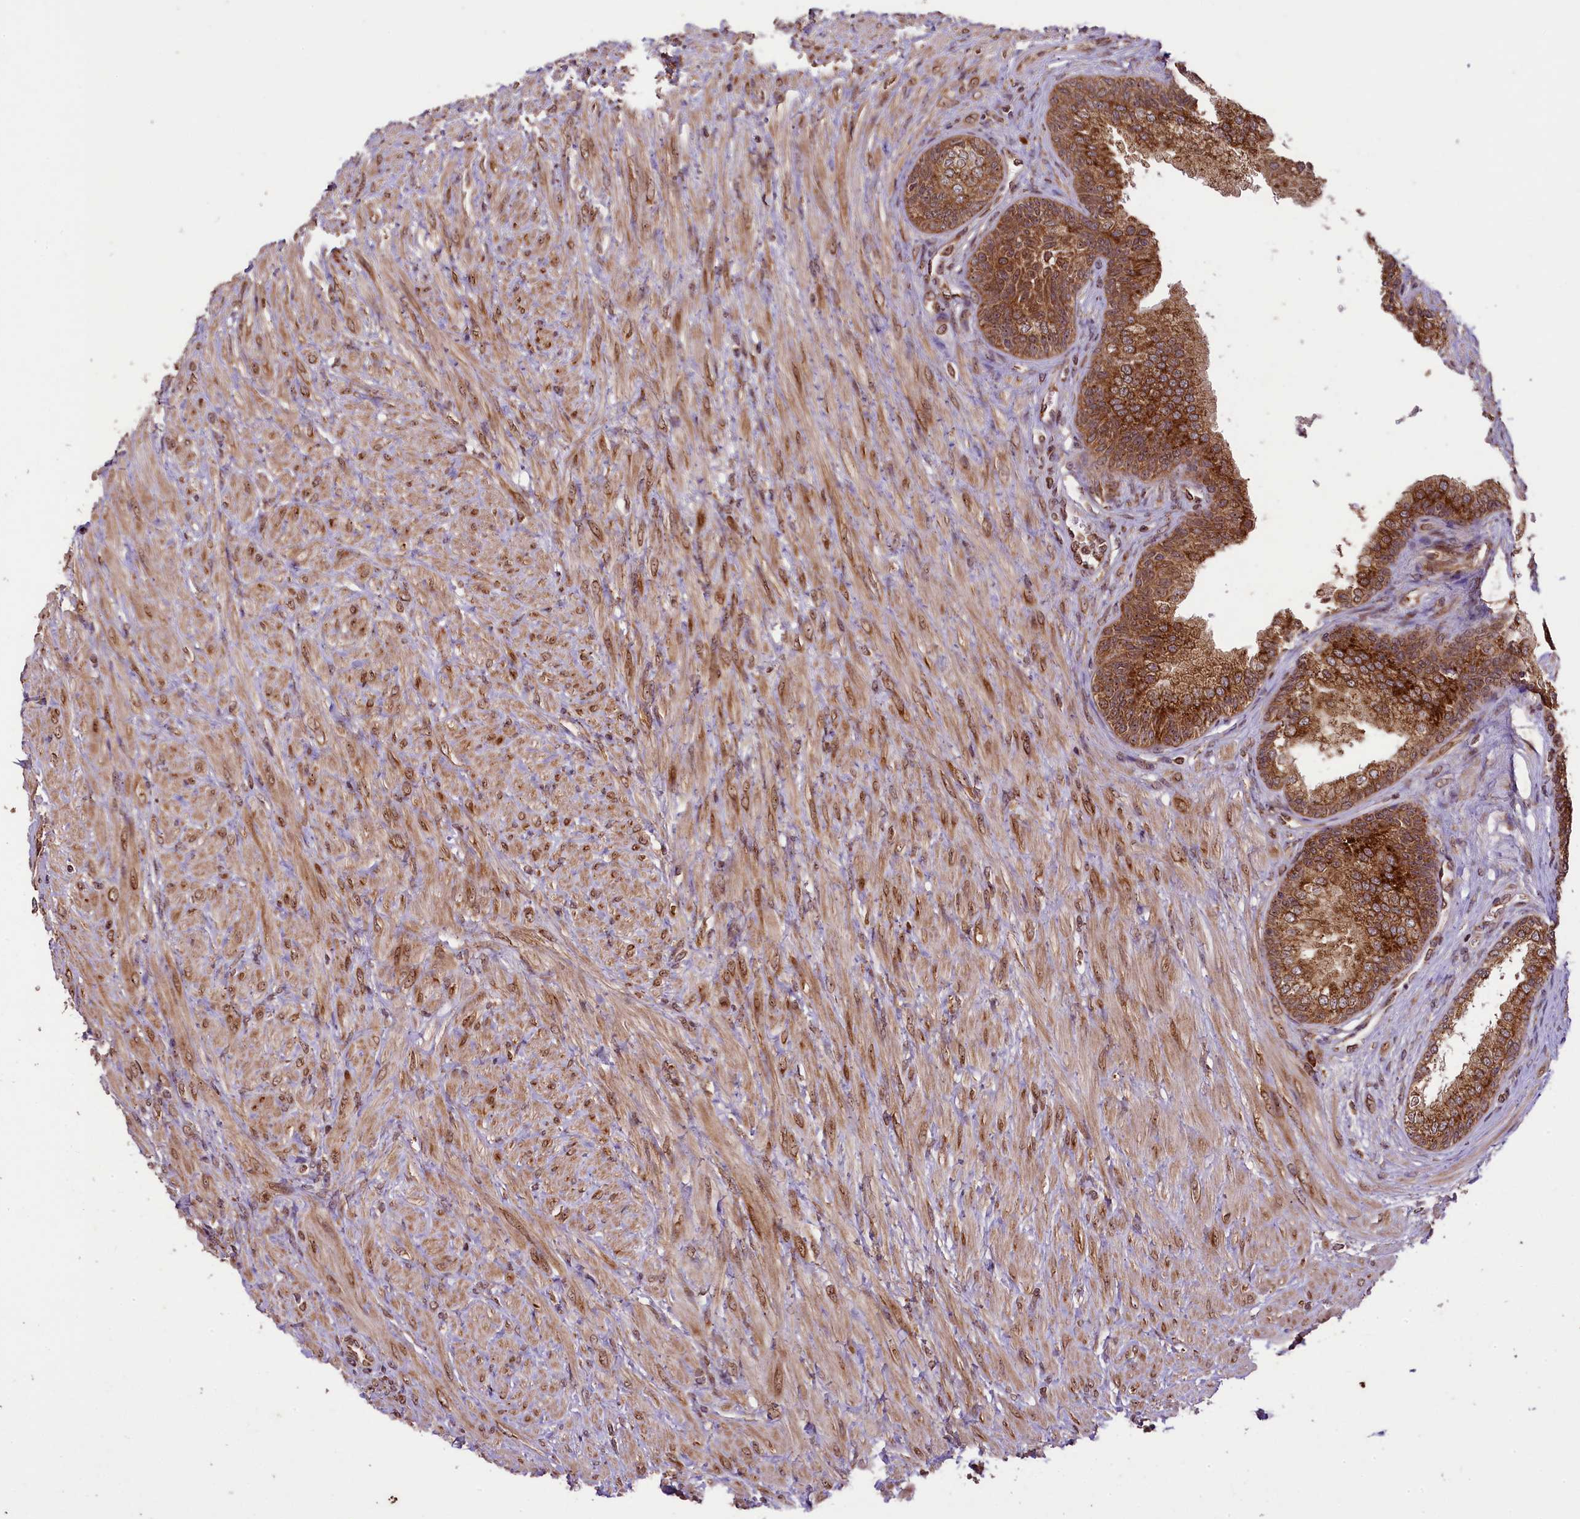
{"staining": {"intensity": "moderate", "quantity": ">75%", "location": "cytoplasmic/membranous"}, "tissue": "prostate", "cell_type": "Glandular cells", "image_type": "normal", "snomed": [{"axis": "morphology", "description": "Normal tissue, NOS"}, {"axis": "topography", "description": "Prostate"}], "caption": "Protein staining of unremarkable prostate exhibits moderate cytoplasmic/membranous positivity in approximately >75% of glandular cells. Ihc stains the protein of interest in brown and the nuclei are stained blue.", "gene": "LARP4", "patient": {"sex": "male", "age": 76}}